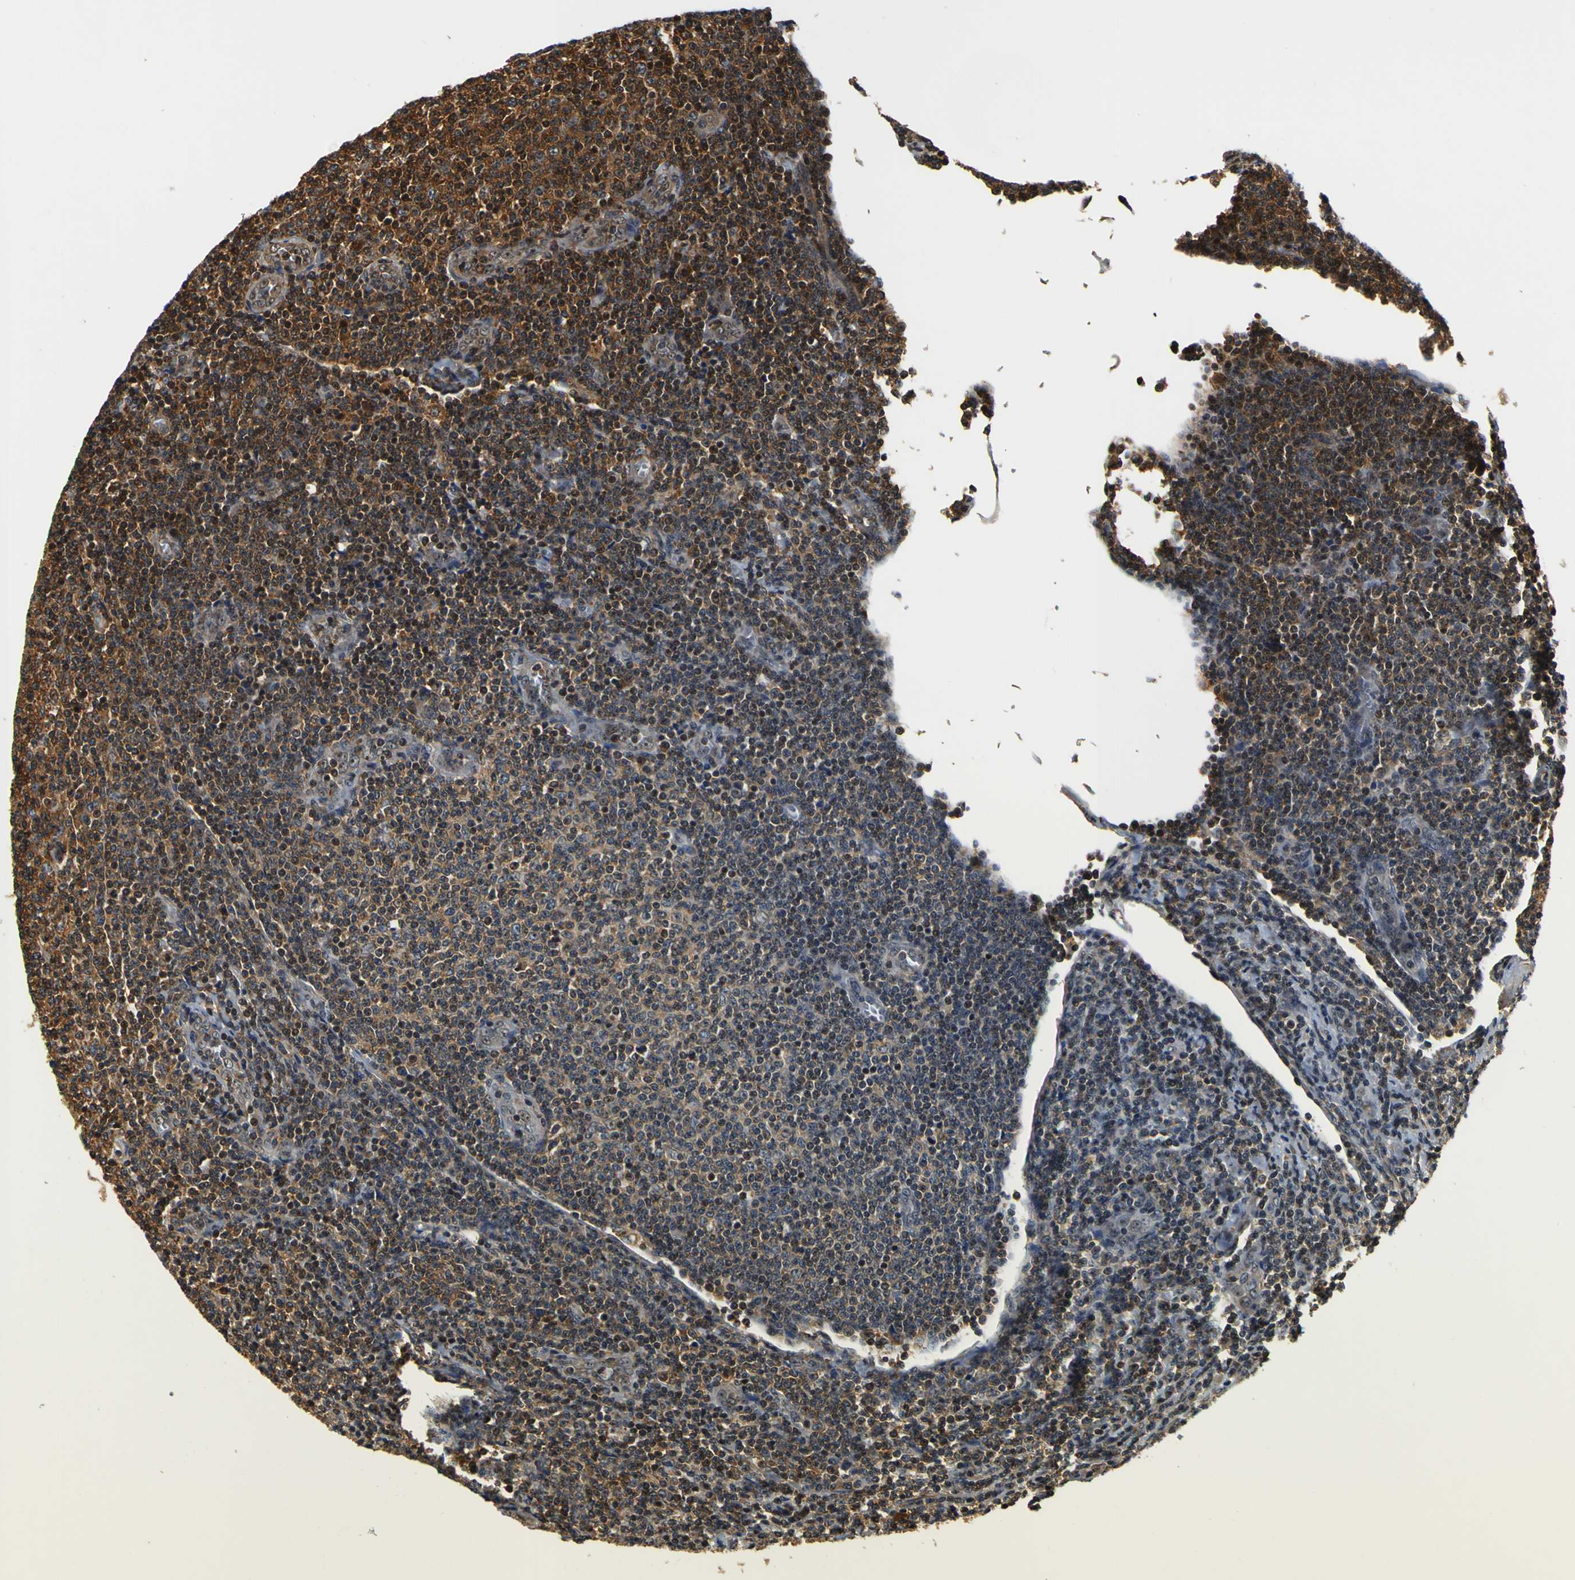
{"staining": {"intensity": "strong", "quantity": "25%-75%", "location": "cytoplasmic/membranous,nuclear"}, "tissue": "lymphoma", "cell_type": "Tumor cells", "image_type": "cancer", "snomed": [{"axis": "morphology", "description": "Malignant lymphoma, non-Hodgkin's type, Low grade"}, {"axis": "topography", "description": "Lymph node"}], "caption": "Protein expression analysis of human lymphoma reveals strong cytoplasmic/membranous and nuclear positivity in approximately 25%-75% of tumor cells.", "gene": "LRP4", "patient": {"sex": "male", "age": 66}}